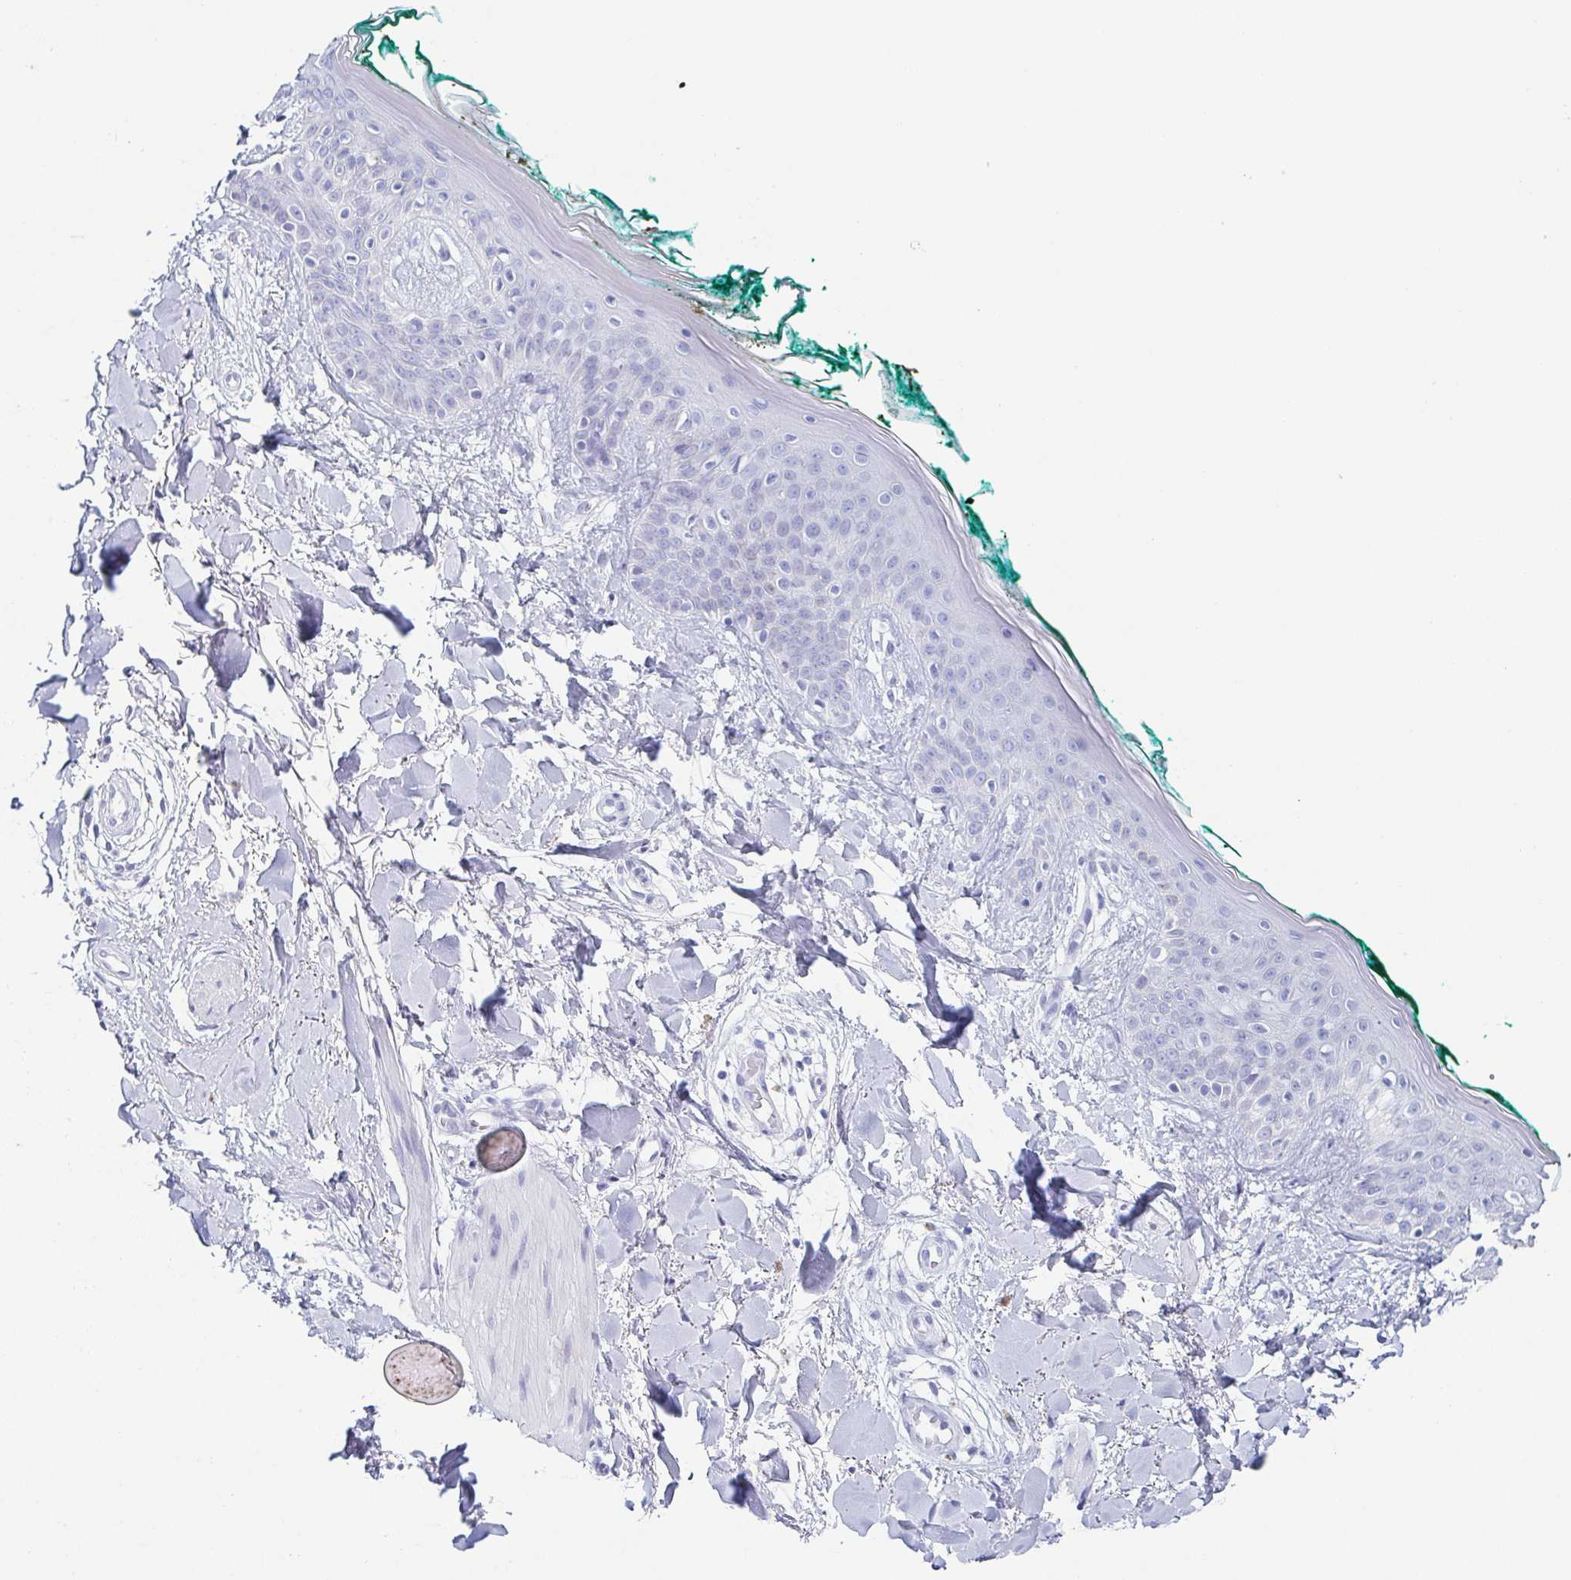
{"staining": {"intensity": "negative", "quantity": "none", "location": "none"}, "tissue": "skin", "cell_type": "Fibroblasts", "image_type": "normal", "snomed": [{"axis": "morphology", "description": "Normal tissue, NOS"}, {"axis": "topography", "description": "Skin"}], "caption": "Immunohistochemical staining of normal skin exhibits no significant positivity in fibroblasts.", "gene": "ZG16B", "patient": {"sex": "female", "age": 34}}